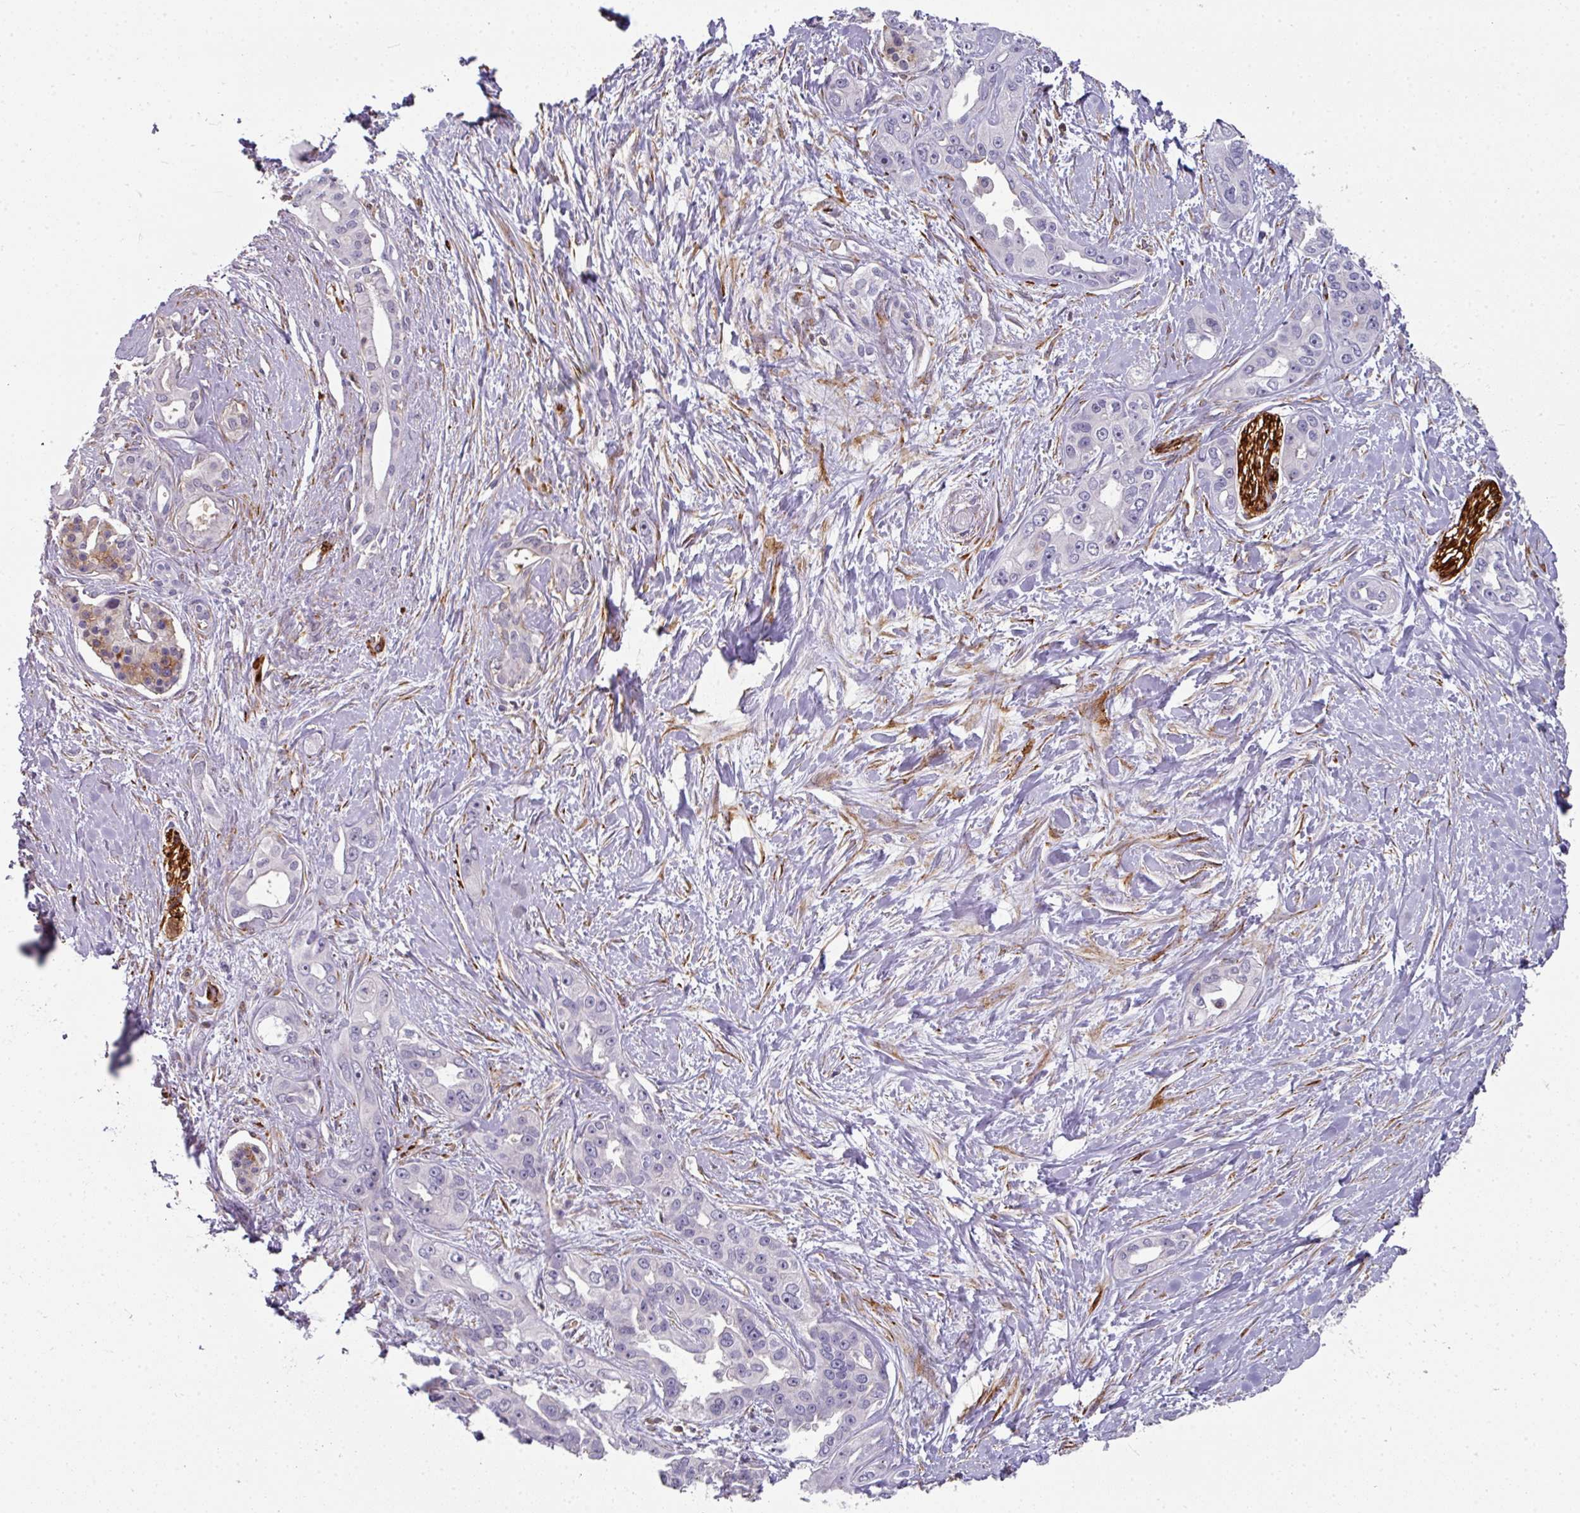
{"staining": {"intensity": "negative", "quantity": "none", "location": "none"}, "tissue": "pancreatic cancer", "cell_type": "Tumor cells", "image_type": "cancer", "snomed": [{"axis": "morphology", "description": "Adenocarcinoma, NOS"}, {"axis": "topography", "description": "Pancreas"}], "caption": "There is no significant positivity in tumor cells of pancreatic adenocarcinoma.", "gene": "BEND5", "patient": {"sex": "female", "age": 50}}